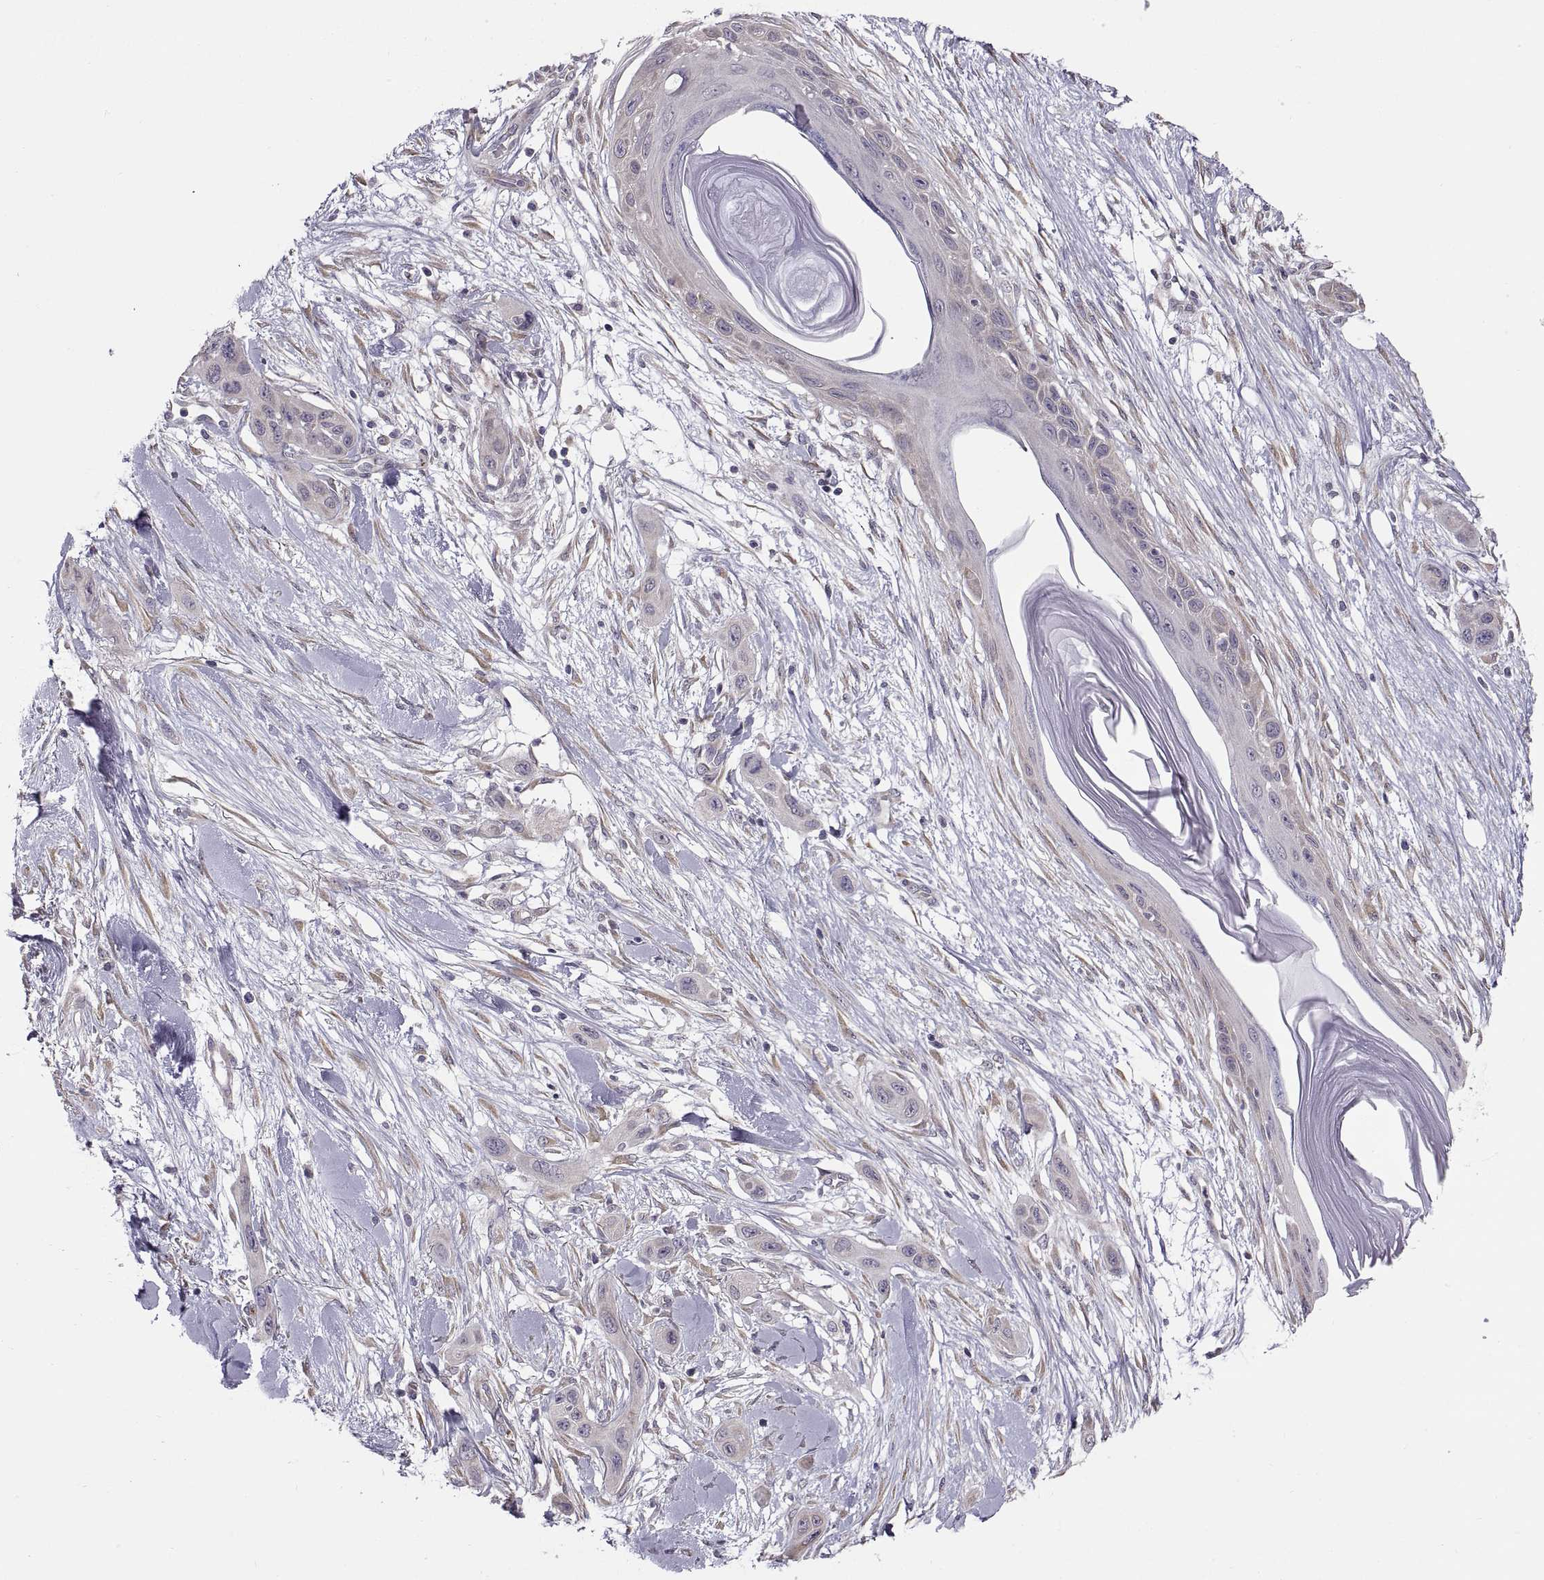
{"staining": {"intensity": "weak", "quantity": "25%-75%", "location": "cytoplasmic/membranous"}, "tissue": "skin cancer", "cell_type": "Tumor cells", "image_type": "cancer", "snomed": [{"axis": "morphology", "description": "Squamous cell carcinoma, NOS"}, {"axis": "topography", "description": "Skin"}], "caption": "Human skin cancer stained with a protein marker reveals weak staining in tumor cells.", "gene": "ACSBG2", "patient": {"sex": "male", "age": 79}}